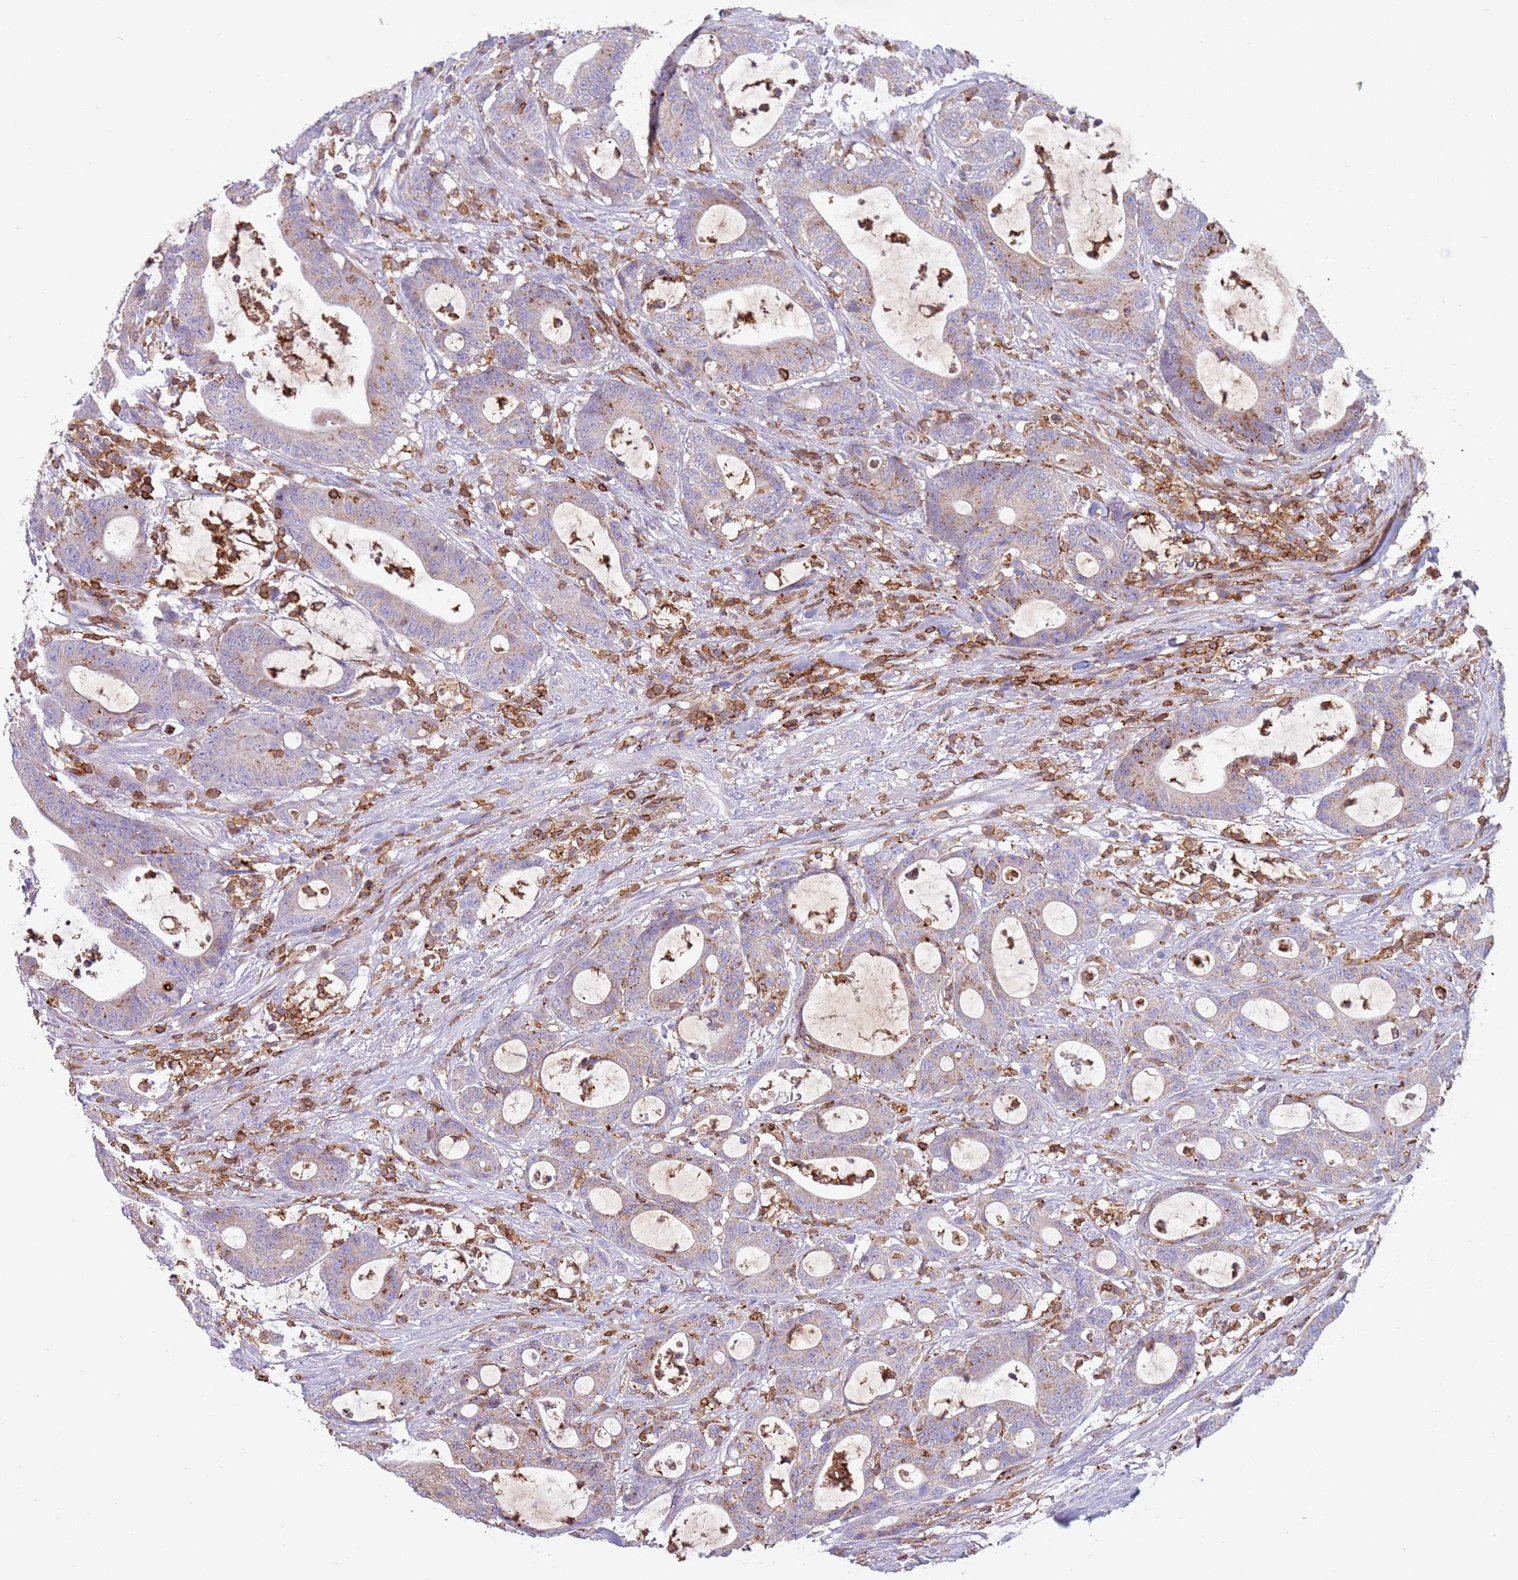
{"staining": {"intensity": "moderate", "quantity": "25%-75%", "location": "cytoplasmic/membranous"}, "tissue": "colorectal cancer", "cell_type": "Tumor cells", "image_type": "cancer", "snomed": [{"axis": "morphology", "description": "Adenocarcinoma, NOS"}, {"axis": "topography", "description": "Colon"}], "caption": "This photomicrograph exhibits IHC staining of colorectal cancer (adenocarcinoma), with medium moderate cytoplasmic/membranous expression in approximately 25%-75% of tumor cells.", "gene": "TTPAL", "patient": {"sex": "female", "age": 84}}